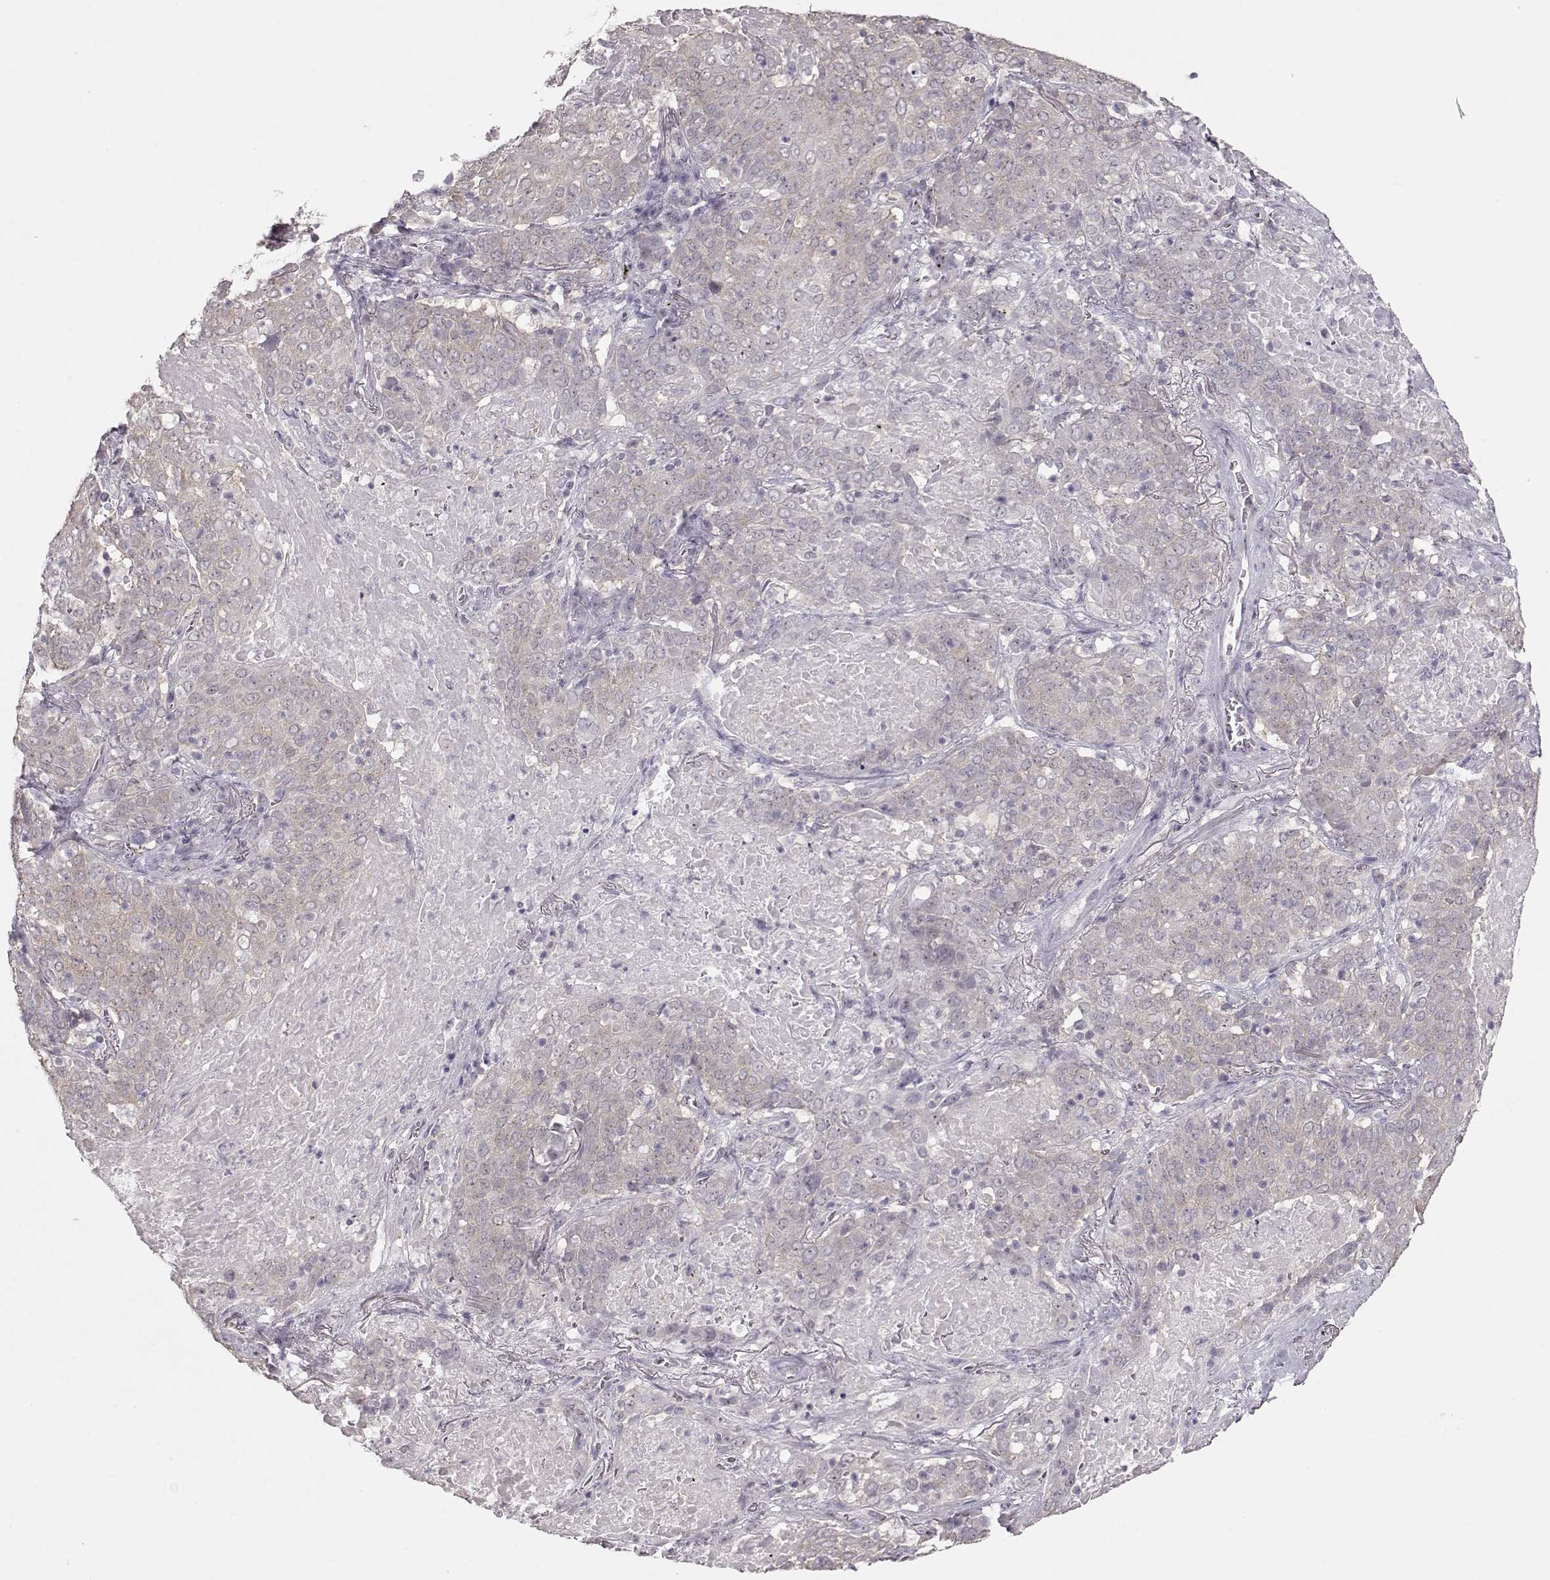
{"staining": {"intensity": "weak", "quantity": ">75%", "location": "cytoplasmic/membranous"}, "tissue": "lung cancer", "cell_type": "Tumor cells", "image_type": "cancer", "snomed": [{"axis": "morphology", "description": "Squamous cell carcinoma, NOS"}, {"axis": "topography", "description": "Lung"}], "caption": "Approximately >75% of tumor cells in human lung squamous cell carcinoma demonstrate weak cytoplasmic/membranous protein positivity as visualized by brown immunohistochemical staining.", "gene": "FAM205A", "patient": {"sex": "male", "age": 82}}